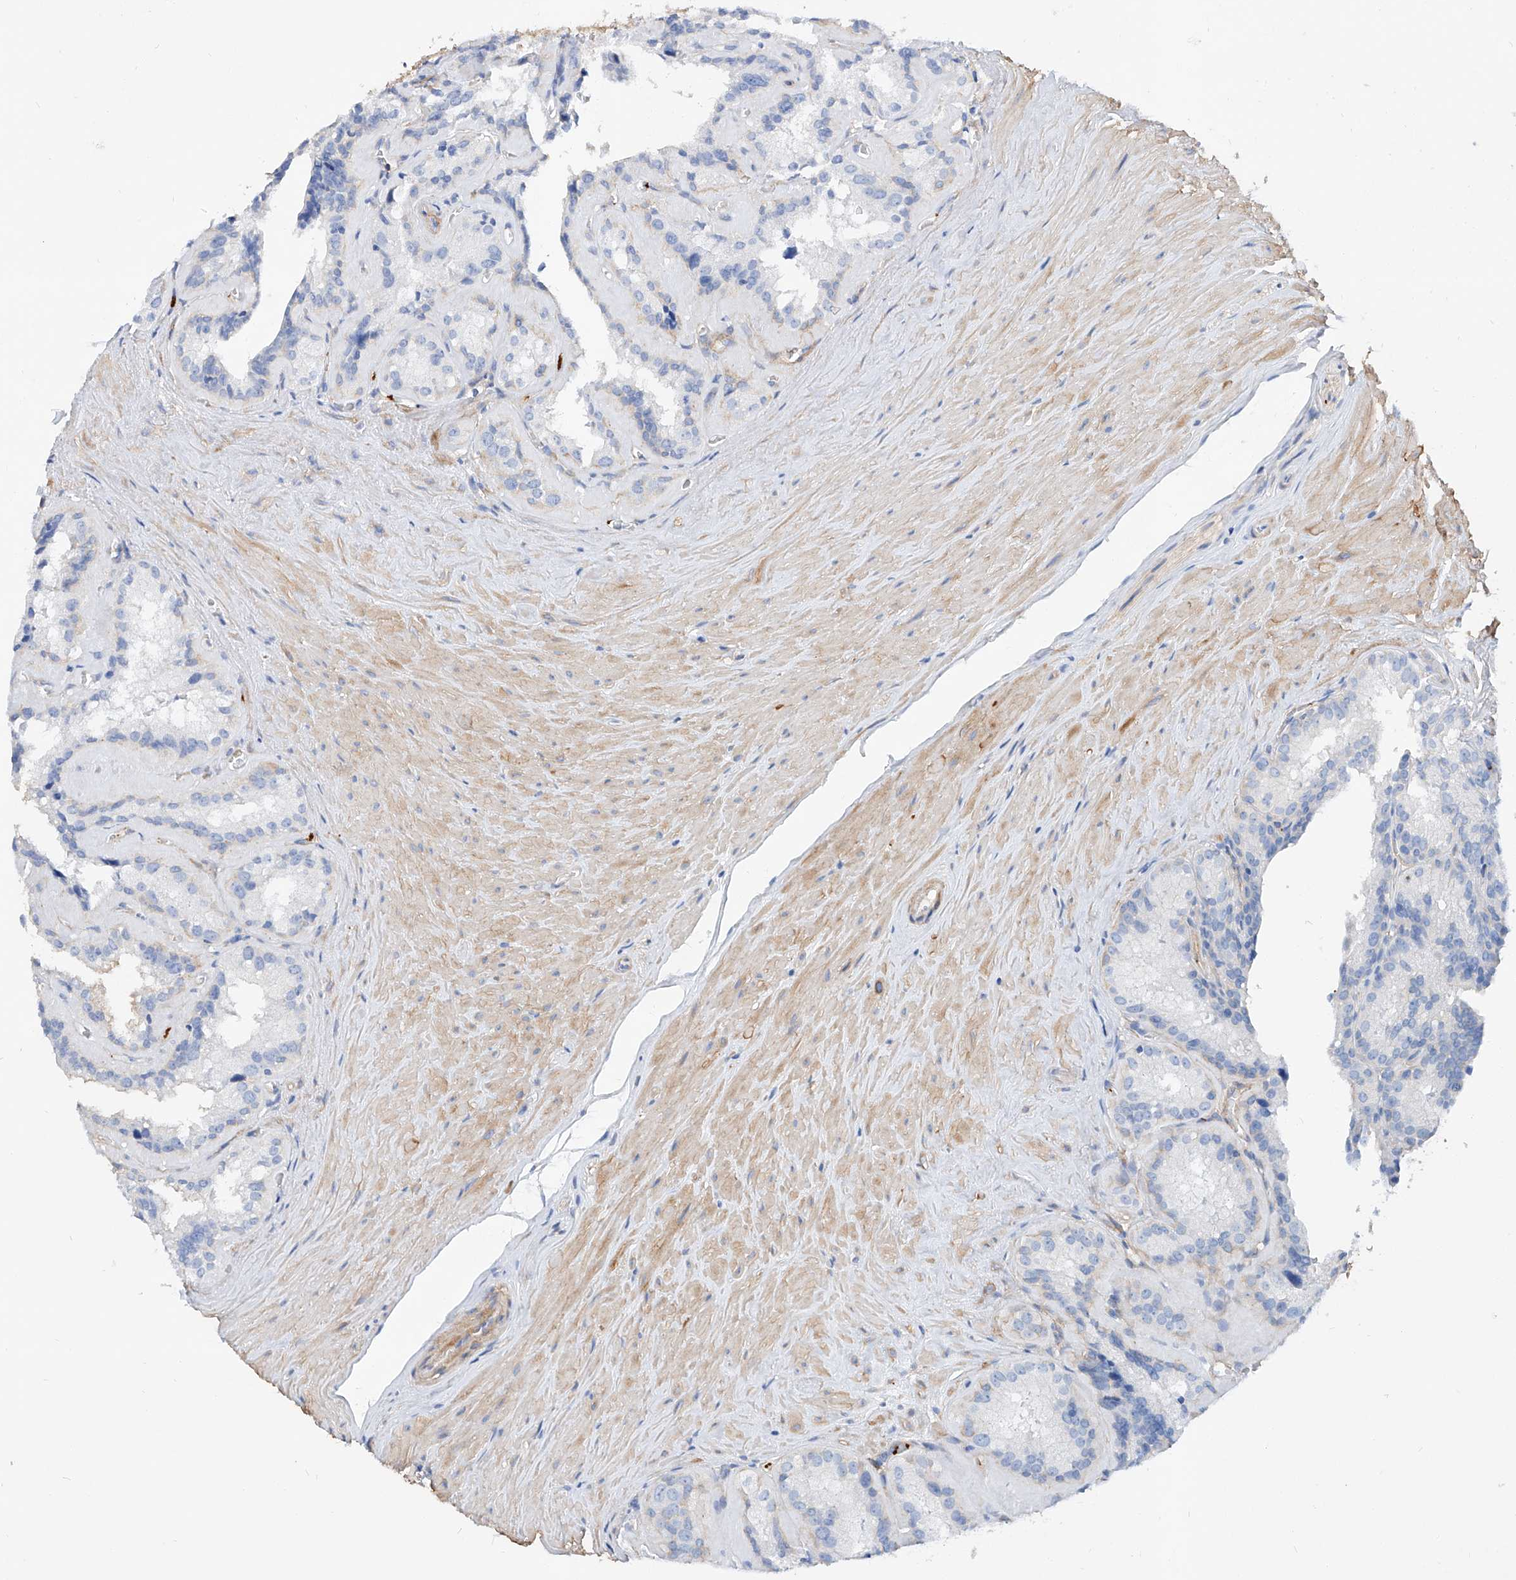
{"staining": {"intensity": "negative", "quantity": "none", "location": "none"}, "tissue": "seminal vesicle", "cell_type": "Glandular cells", "image_type": "normal", "snomed": [{"axis": "morphology", "description": "Normal tissue, NOS"}, {"axis": "topography", "description": "Prostate"}, {"axis": "topography", "description": "Seminal veicle"}], "caption": "DAB immunohistochemical staining of benign human seminal vesicle shows no significant positivity in glandular cells.", "gene": "TAS2R60", "patient": {"sex": "male", "age": 59}}